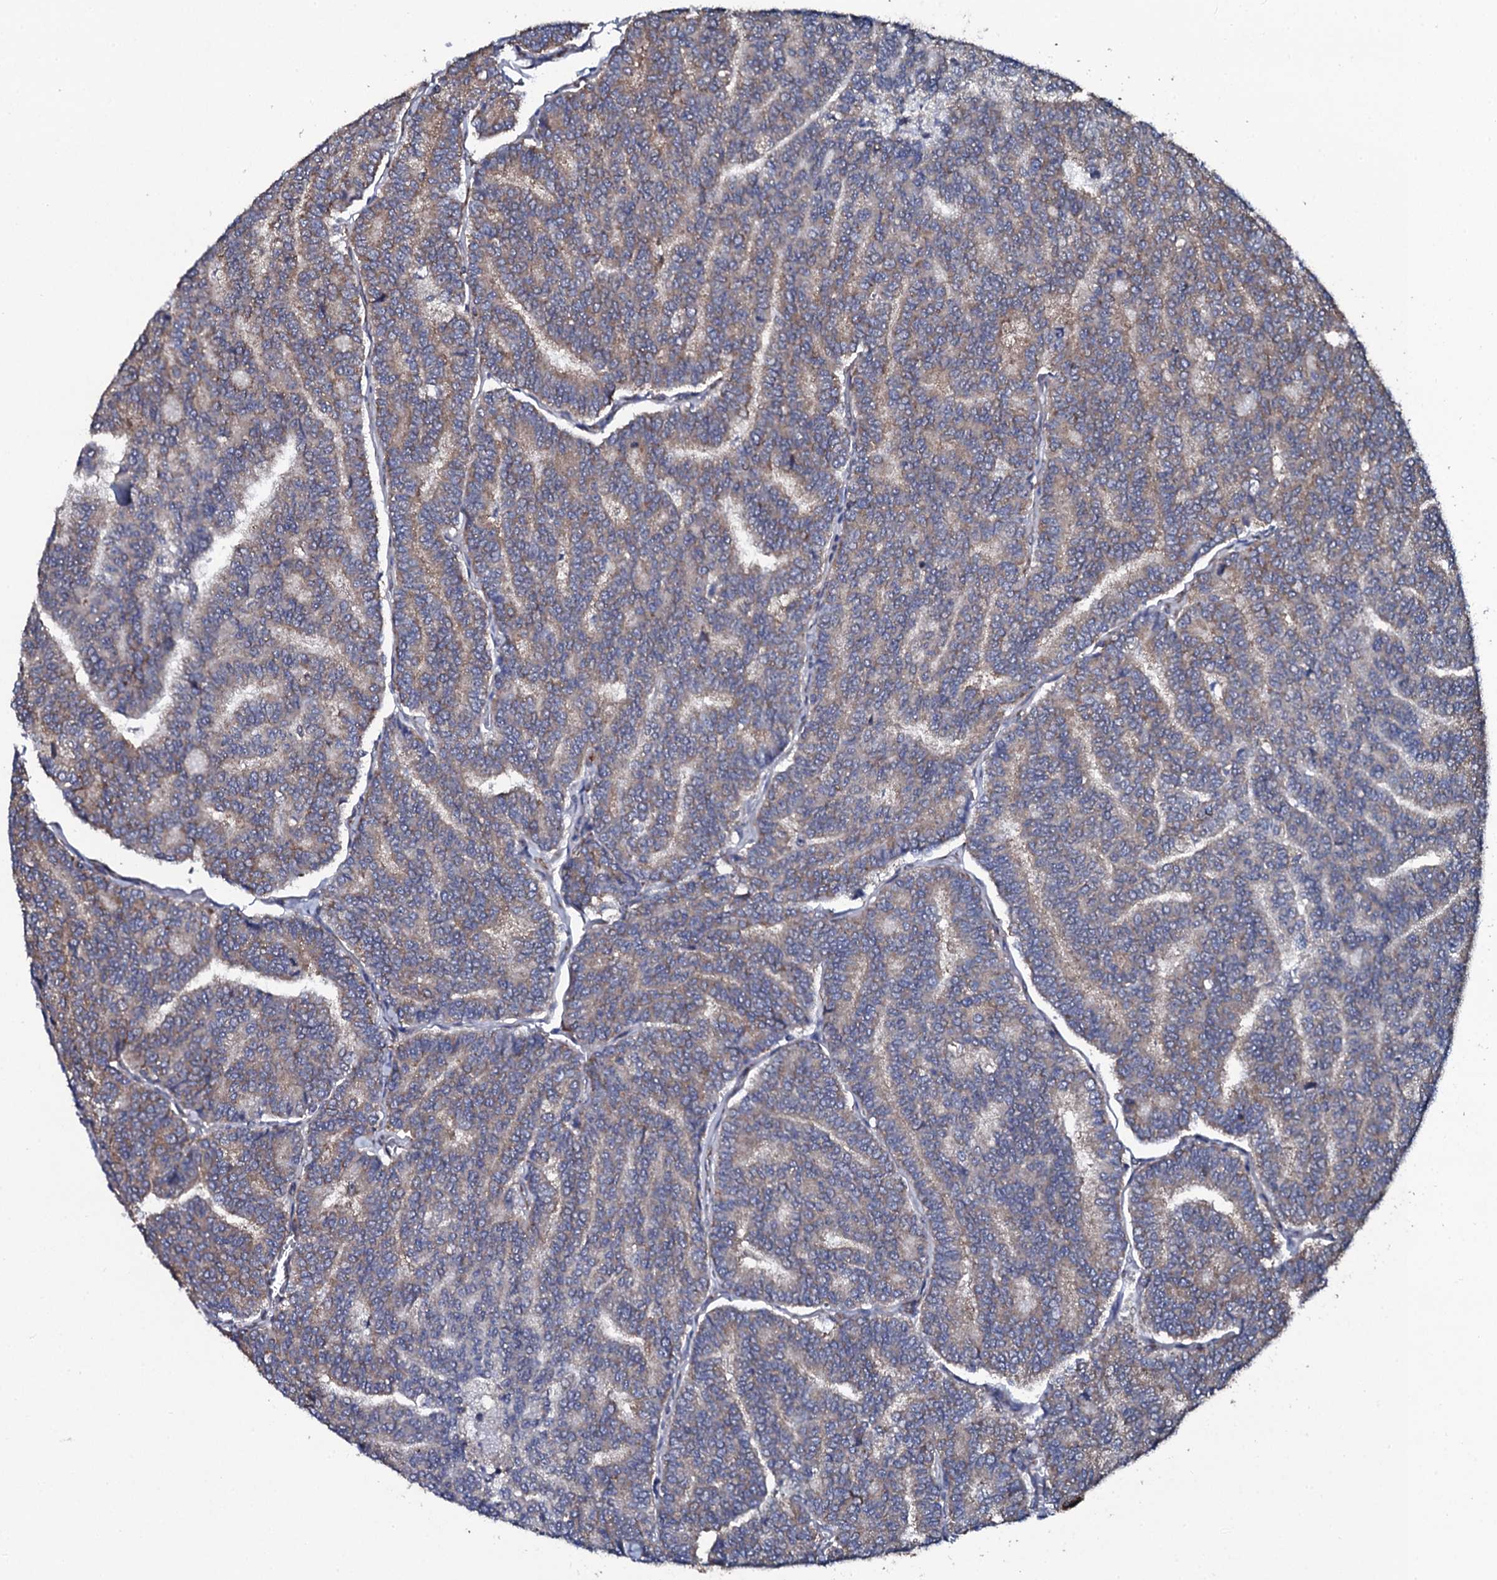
{"staining": {"intensity": "weak", "quantity": ">75%", "location": "cytoplasmic/membranous"}, "tissue": "thyroid cancer", "cell_type": "Tumor cells", "image_type": "cancer", "snomed": [{"axis": "morphology", "description": "Papillary adenocarcinoma, NOS"}, {"axis": "topography", "description": "Thyroid gland"}], "caption": "A brown stain highlights weak cytoplasmic/membranous expression of a protein in thyroid papillary adenocarcinoma tumor cells. Immunohistochemistry (ihc) stains the protein of interest in brown and the nuclei are stained blue.", "gene": "SPTY2D1", "patient": {"sex": "female", "age": 35}}